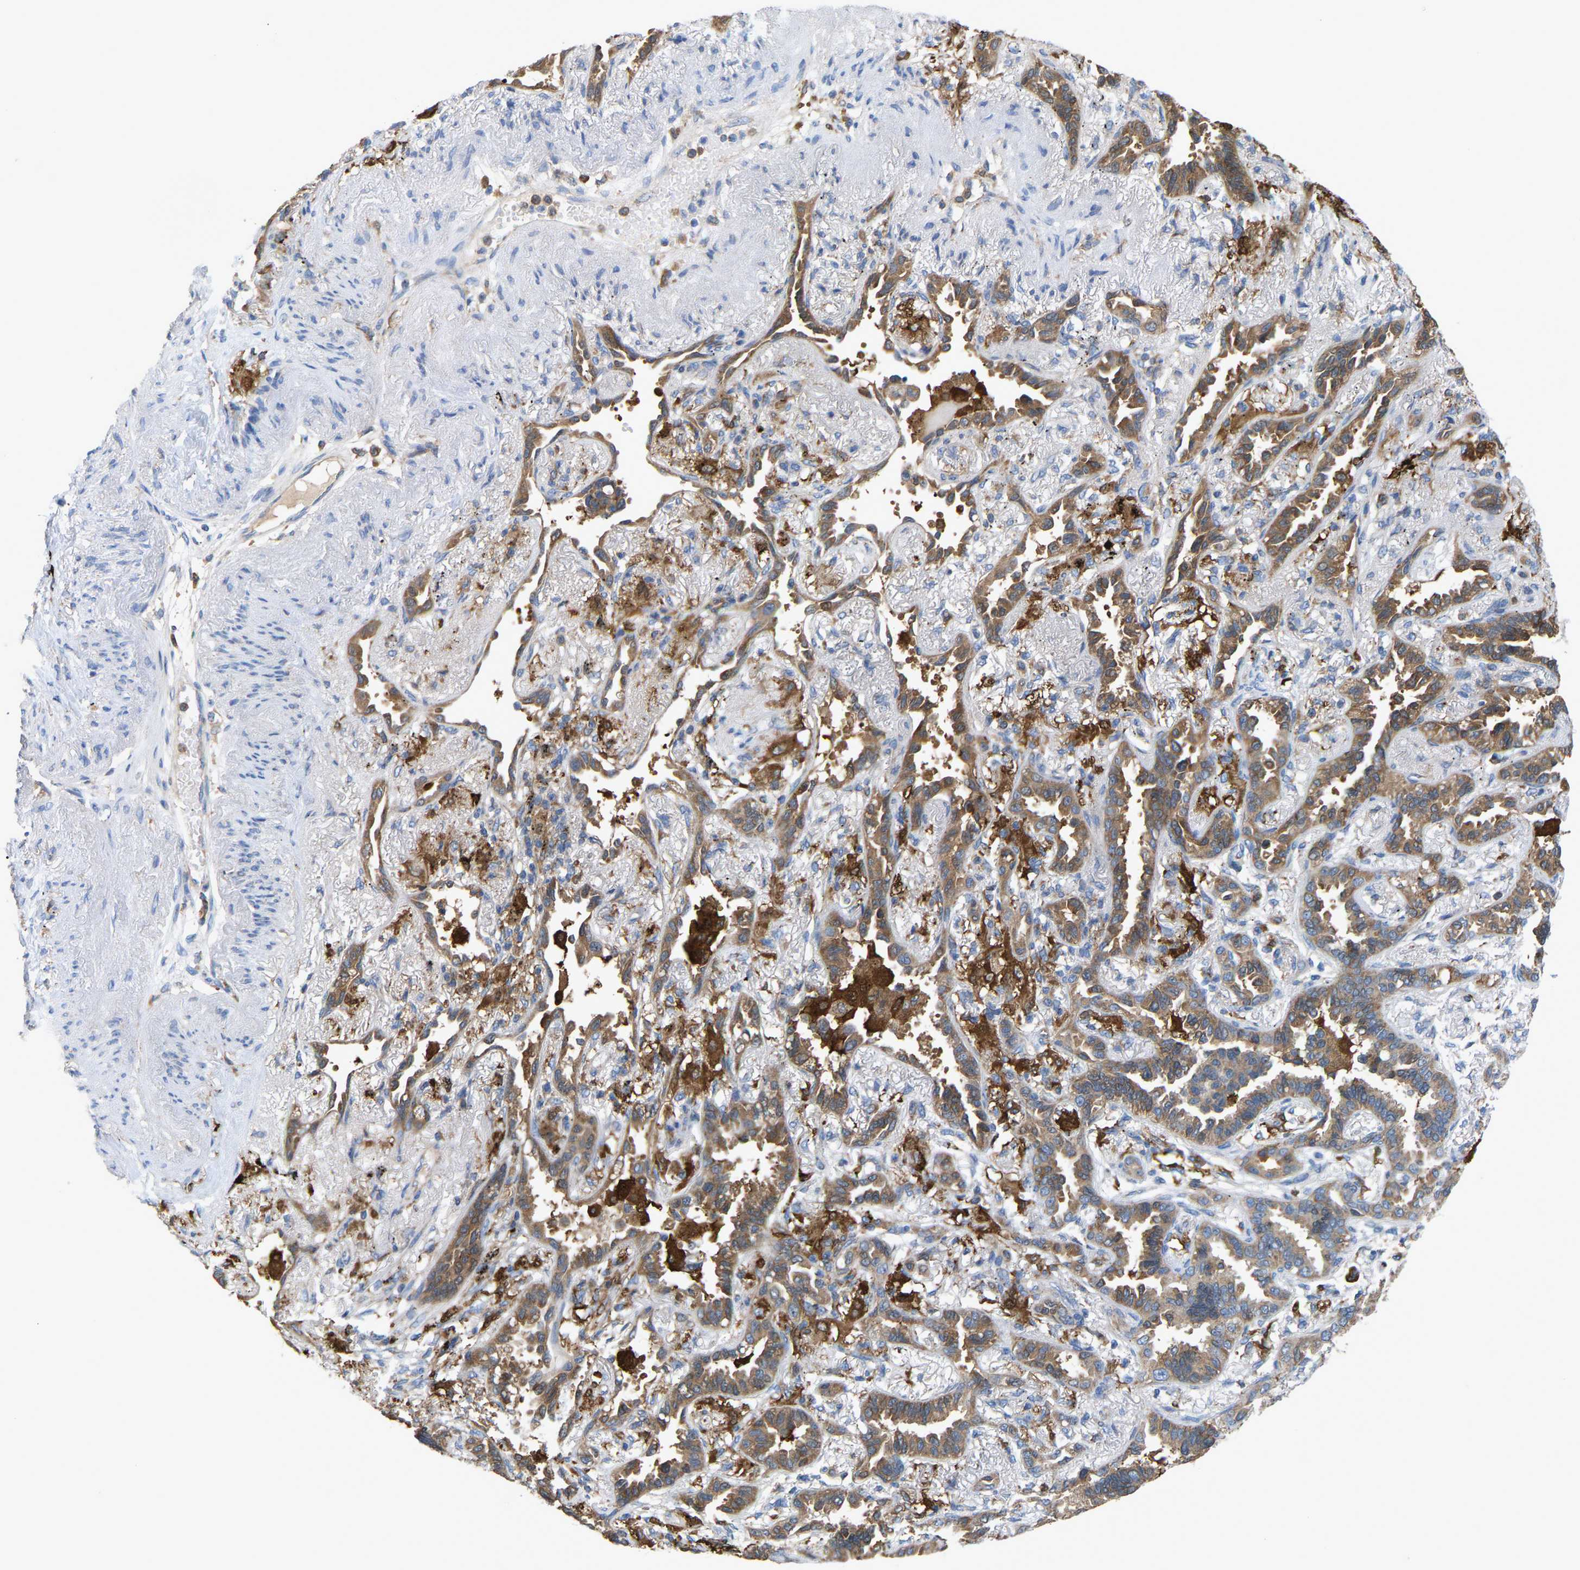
{"staining": {"intensity": "moderate", "quantity": ">75%", "location": "cytoplasmic/membranous"}, "tissue": "lung cancer", "cell_type": "Tumor cells", "image_type": "cancer", "snomed": [{"axis": "morphology", "description": "Adenocarcinoma, NOS"}, {"axis": "topography", "description": "Lung"}], "caption": "Tumor cells demonstrate medium levels of moderate cytoplasmic/membranous staining in about >75% of cells in human lung cancer.", "gene": "CROT", "patient": {"sex": "male", "age": 59}}